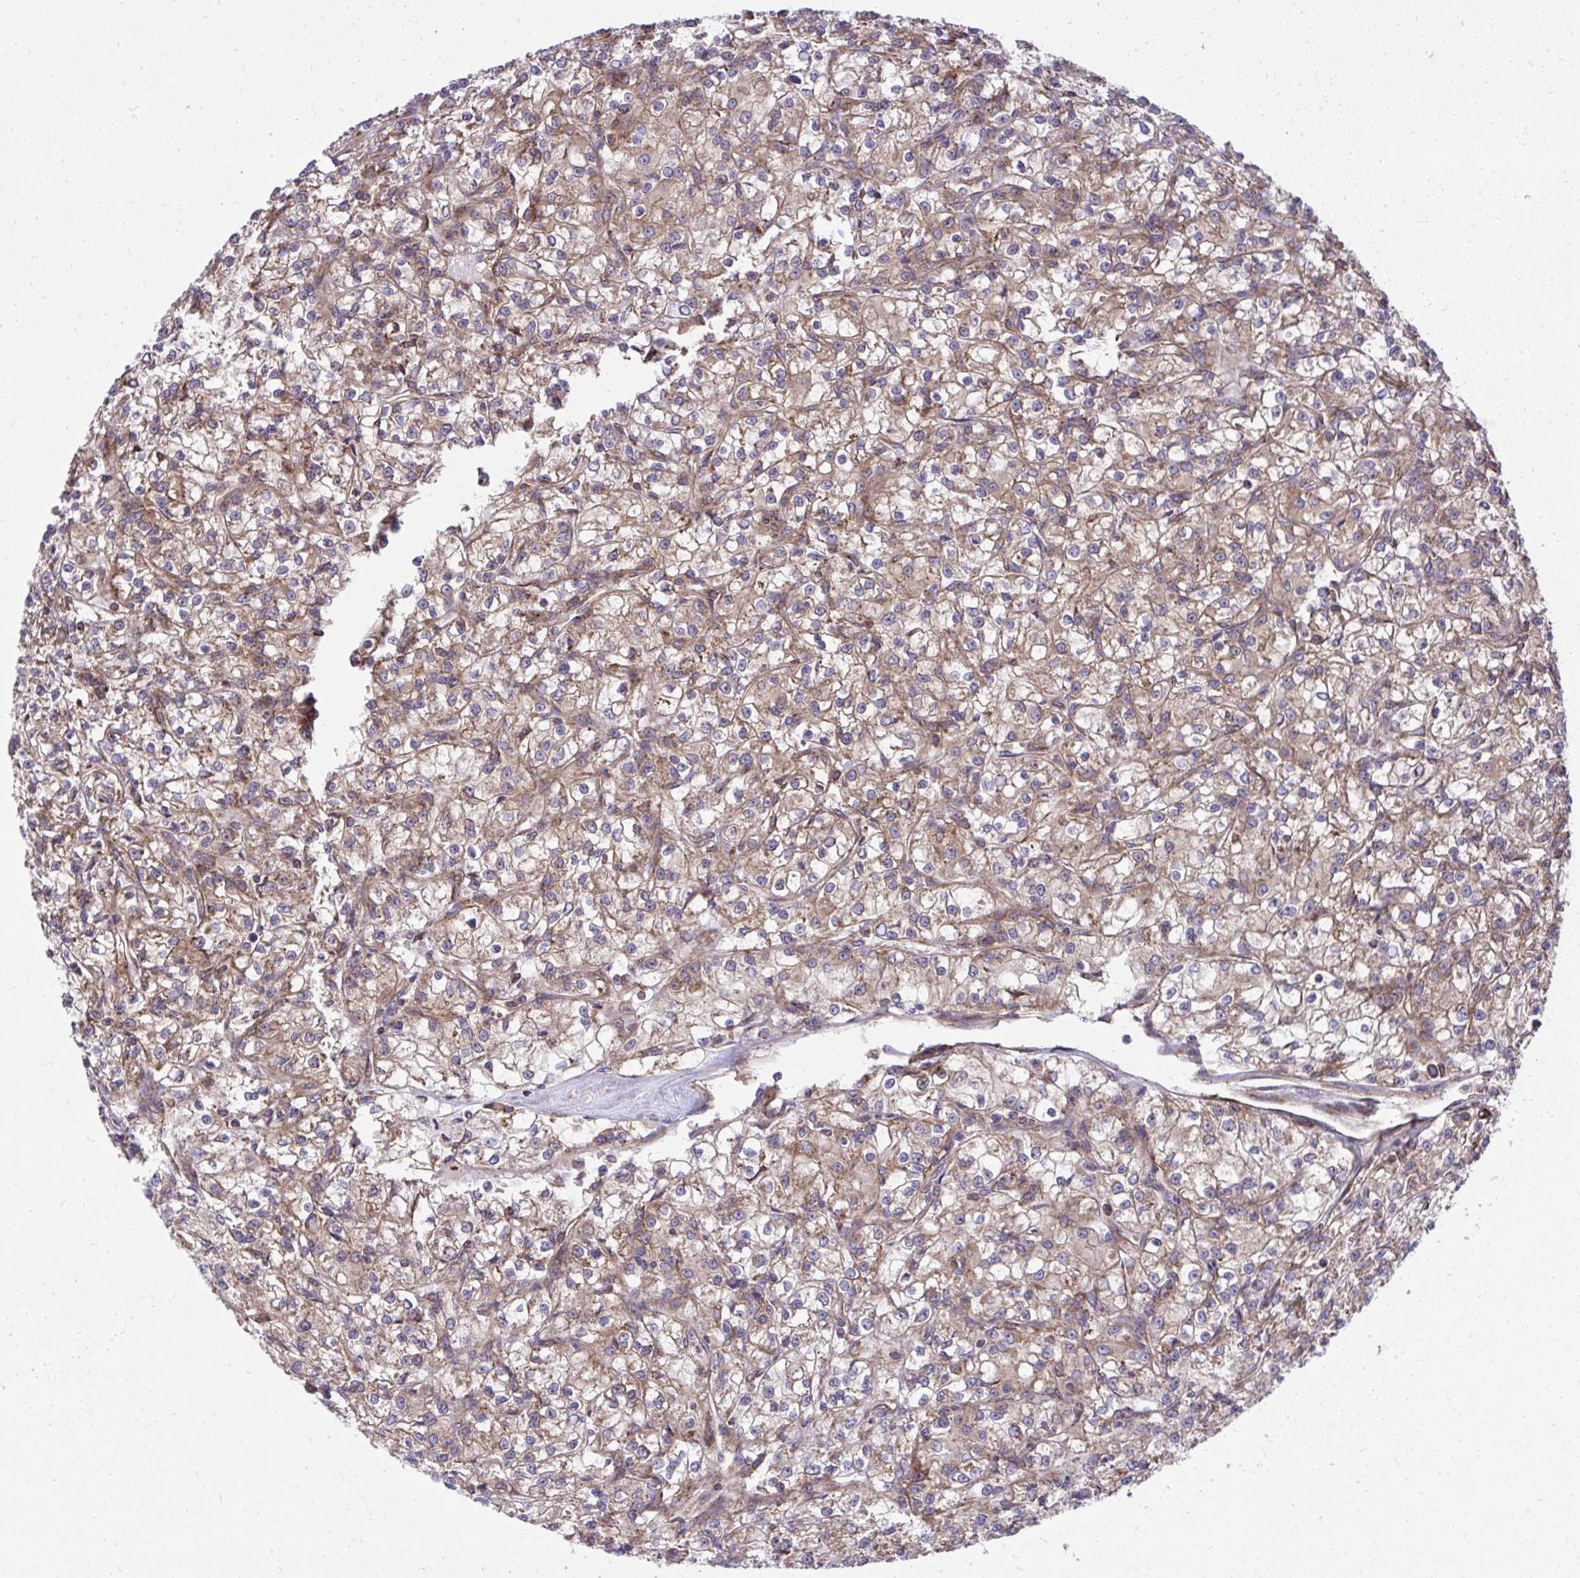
{"staining": {"intensity": "weak", "quantity": ">75%", "location": "cytoplasmic/membranous"}, "tissue": "renal cancer", "cell_type": "Tumor cells", "image_type": "cancer", "snomed": [{"axis": "morphology", "description": "Adenocarcinoma, NOS"}, {"axis": "topography", "description": "Kidney"}], "caption": "Immunohistochemistry (IHC) (DAB (3,3'-diaminobenzidine)) staining of renal cancer exhibits weak cytoplasmic/membranous protein positivity in about >75% of tumor cells. (IHC, brightfield microscopy, high magnification).", "gene": "NMNAT3", "patient": {"sex": "female", "age": 59}}